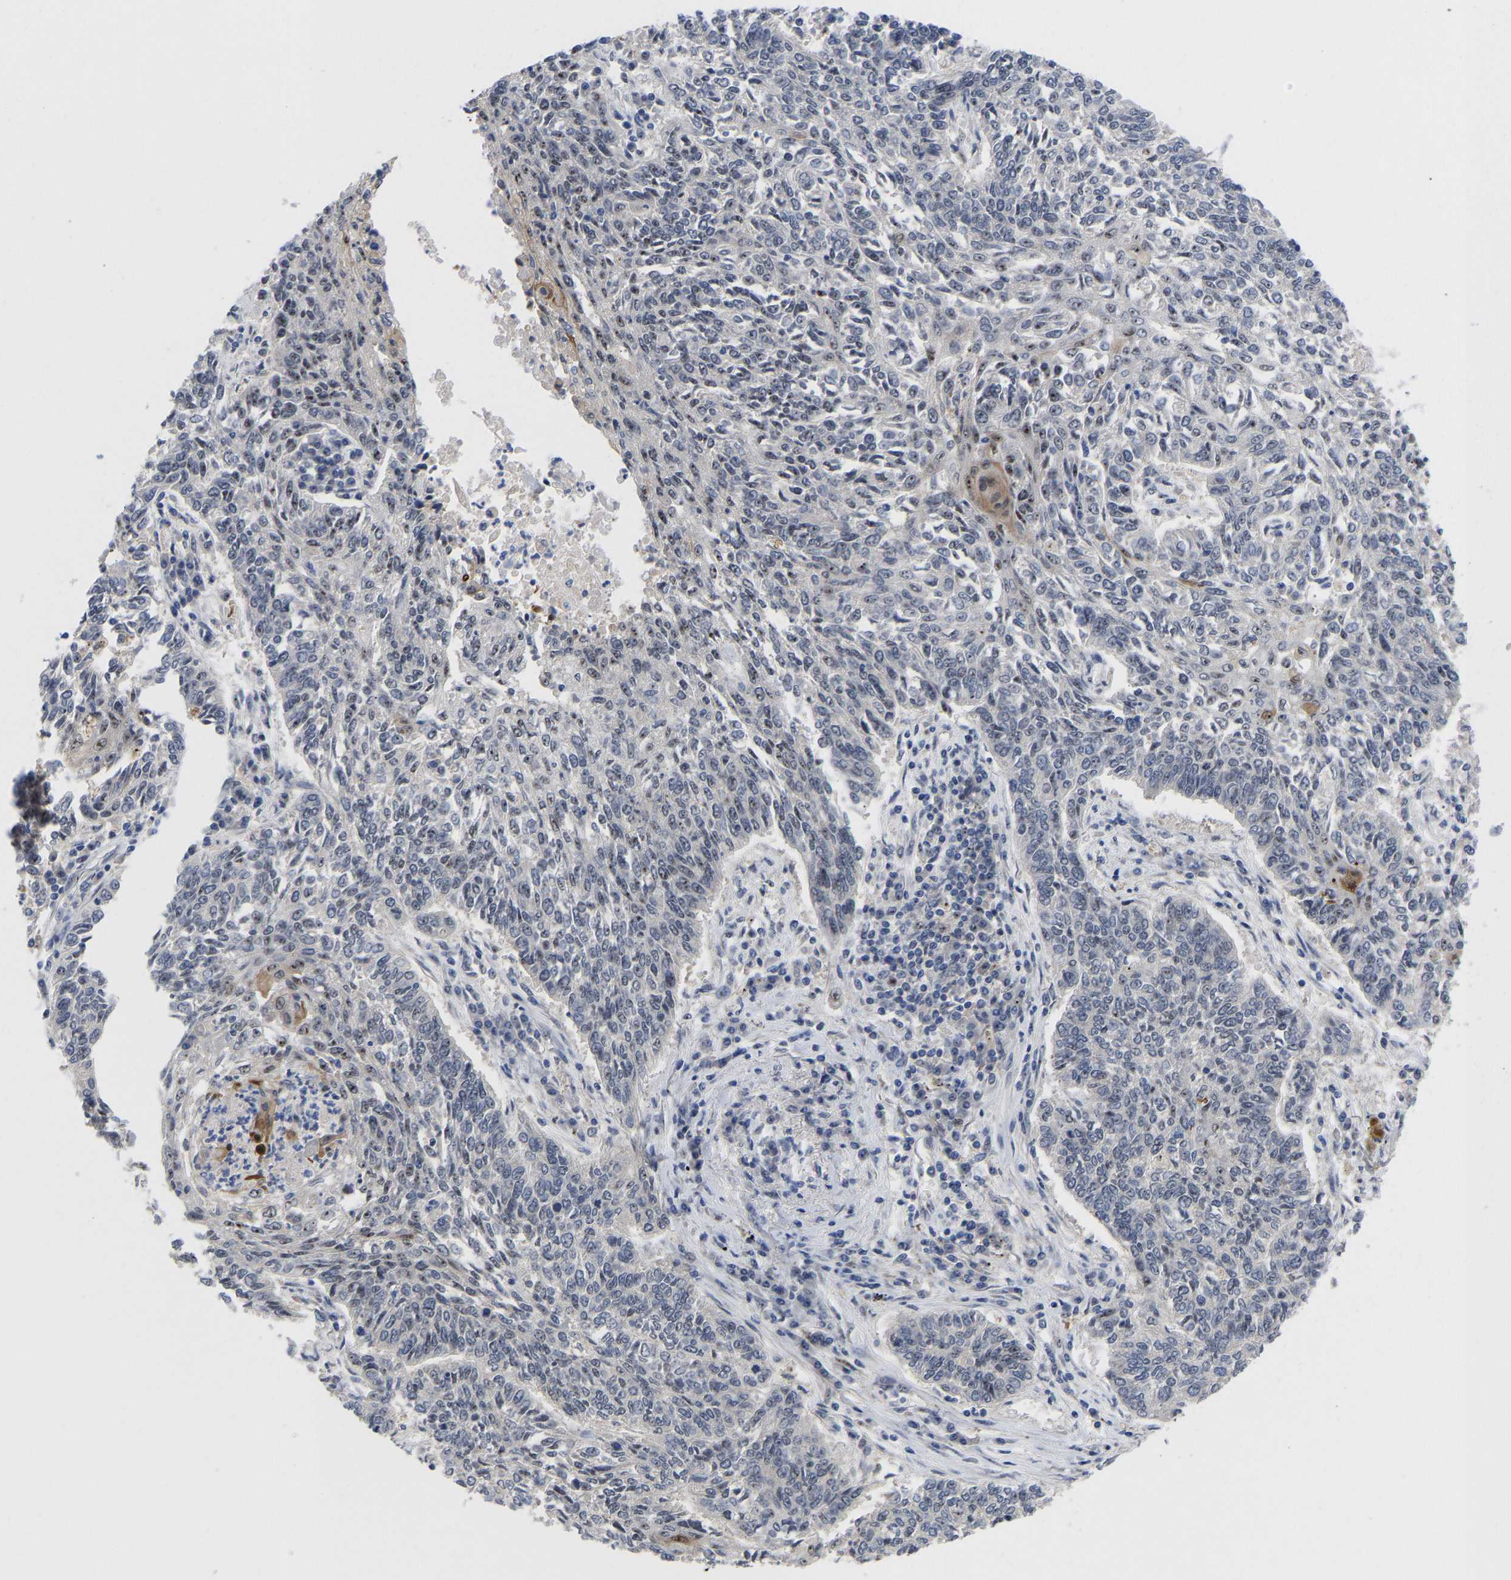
{"staining": {"intensity": "weak", "quantity": "<25%", "location": "nuclear"}, "tissue": "lung cancer", "cell_type": "Tumor cells", "image_type": "cancer", "snomed": [{"axis": "morphology", "description": "Normal tissue, NOS"}, {"axis": "morphology", "description": "Squamous cell carcinoma, NOS"}, {"axis": "topography", "description": "Cartilage tissue"}, {"axis": "topography", "description": "Bronchus"}, {"axis": "topography", "description": "Lung"}], "caption": "A high-resolution image shows immunohistochemistry (IHC) staining of lung cancer (squamous cell carcinoma), which shows no significant staining in tumor cells.", "gene": "NLE1", "patient": {"sex": "female", "age": 49}}